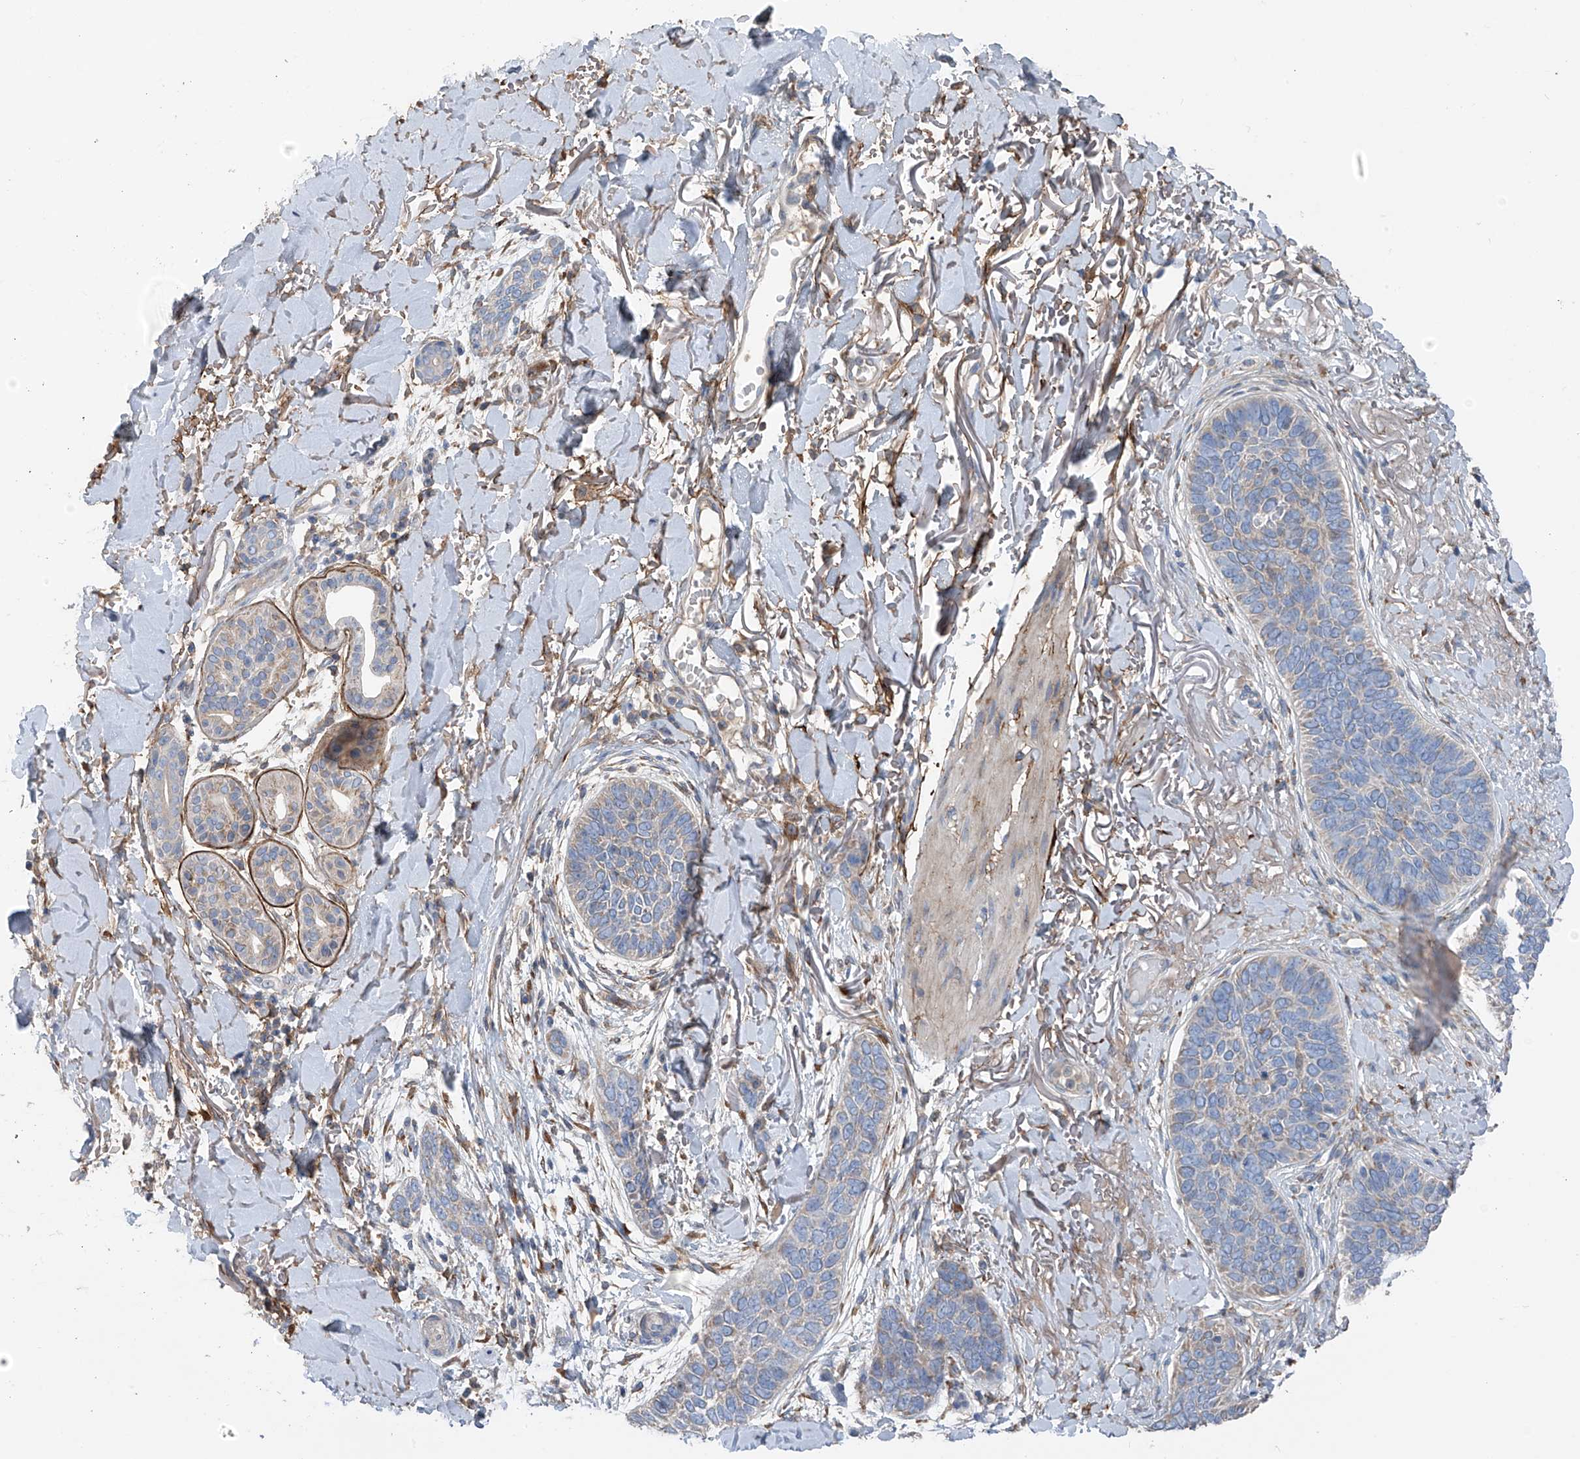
{"staining": {"intensity": "negative", "quantity": "none", "location": "none"}, "tissue": "skin cancer", "cell_type": "Tumor cells", "image_type": "cancer", "snomed": [{"axis": "morphology", "description": "Basal cell carcinoma"}, {"axis": "topography", "description": "Skin"}], "caption": "High magnification brightfield microscopy of skin cancer (basal cell carcinoma) stained with DAB (brown) and counterstained with hematoxylin (blue): tumor cells show no significant expression. (Brightfield microscopy of DAB (3,3'-diaminobenzidine) immunohistochemistry at high magnification).", "gene": "GALNTL6", "patient": {"sex": "male", "age": 85}}